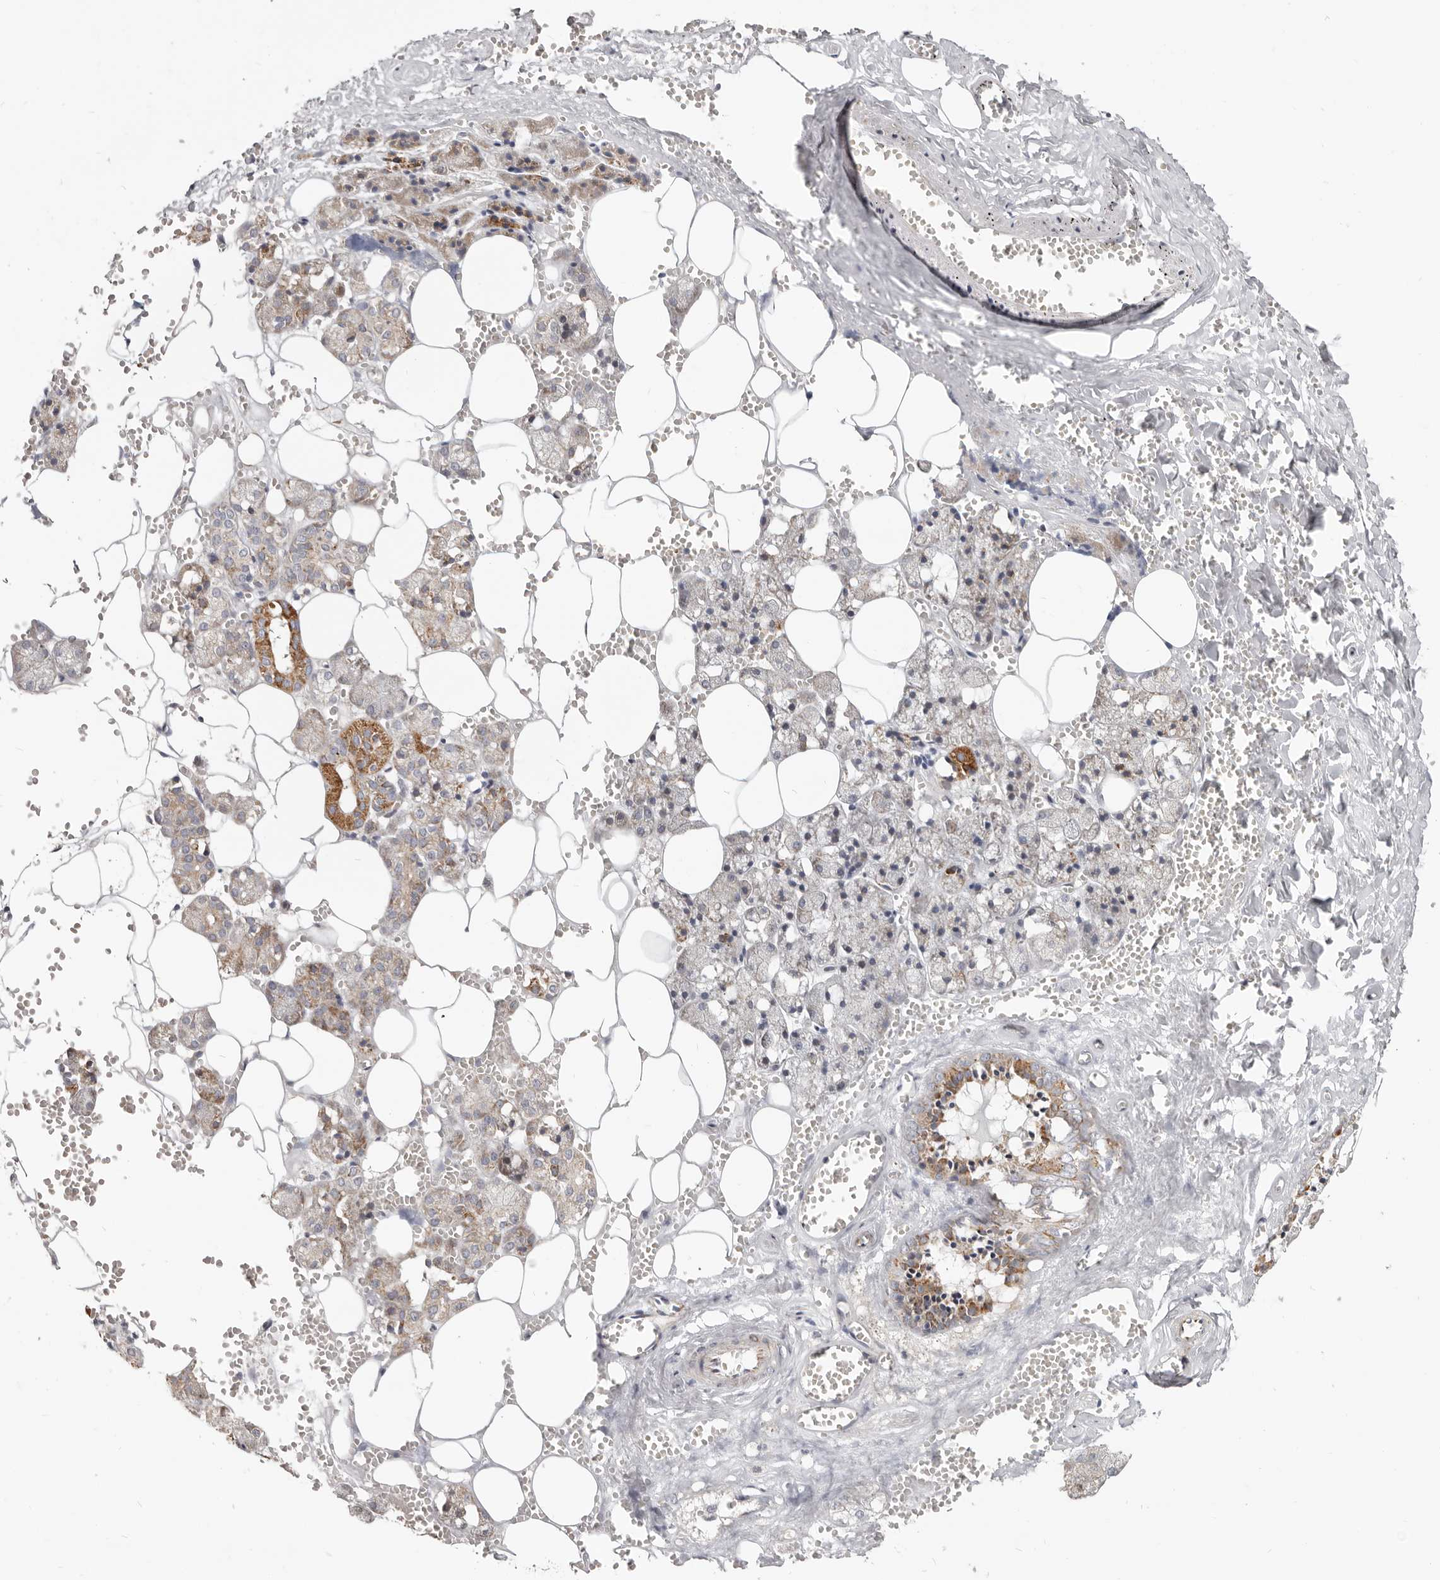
{"staining": {"intensity": "moderate", "quantity": "25%-75%", "location": "cytoplasmic/membranous"}, "tissue": "salivary gland", "cell_type": "Glandular cells", "image_type": "normal", "snomed": [{"axis": "morphology", "description": "Normal tissue, NOS"}, {"axis": "topography", "description": "Salivary gland"}], "caption": "A high-resolution photomicrograph shows IHC staining of unremarkable salivary gland, which displays moderate cytoplasmic/membranous positivity in approximately 25%-75% of glandular cells.", "gene": "TOR3A", "patient": {"sex": "male", "age": 62}}